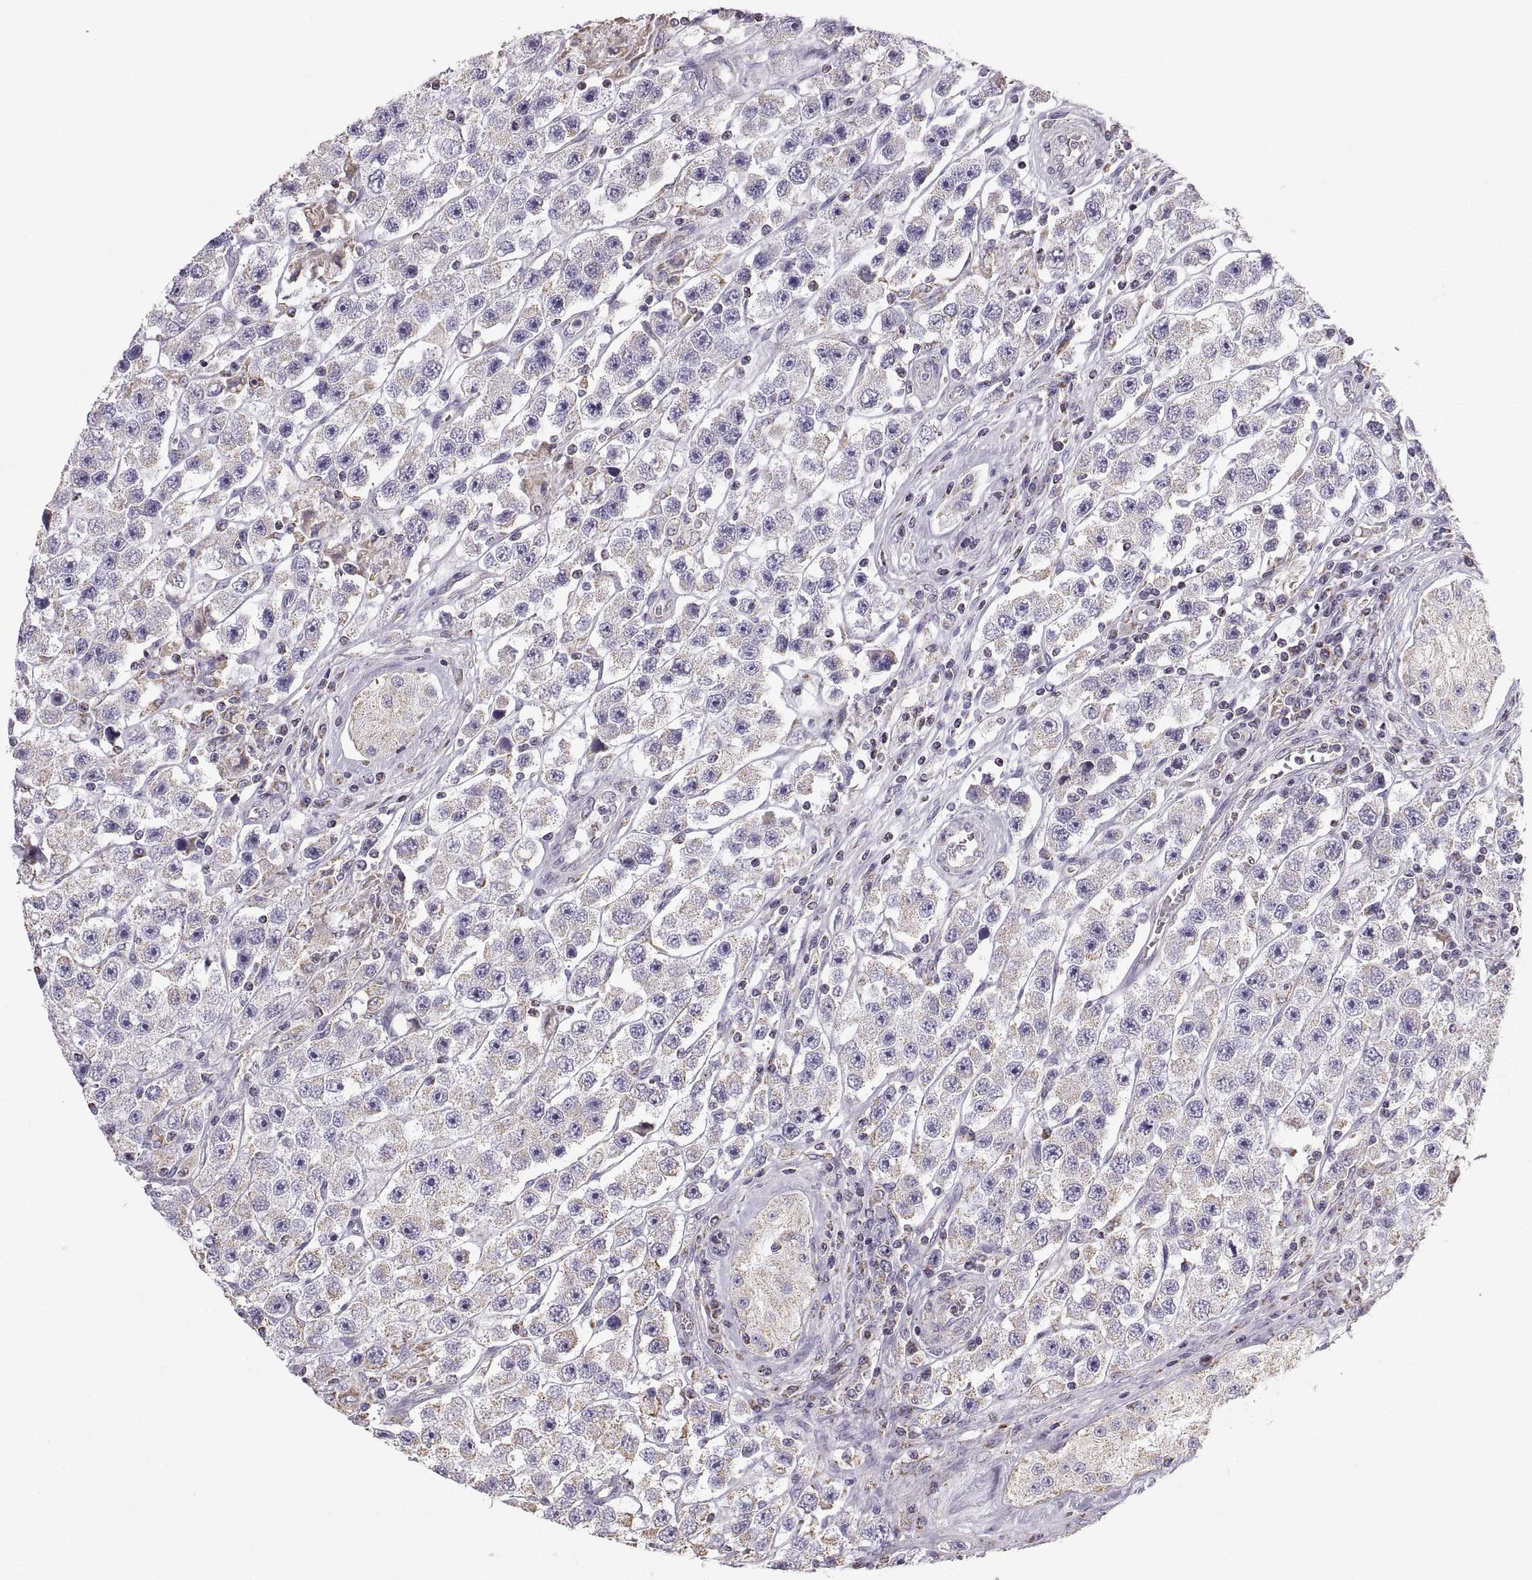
{"staining": {"intensity": "weak", "quantity": "25%-75%", "location": "cytoplasmic/membranous"}, "tissue": "testis cancer", "cell_type": "Tumor cells", "image_type": "cancer", "snomed": [{"axis": "morphology", "description": "Seminoma, NOS"}, {"axis": "topography", "description": "Testis"}], "caption": "Immunohistochemistry (IHC) staining of seminoma (testis), which exhibits low levels of weak cytoplasmic/membranous staining in about 25%-75% of tumor cells indicating weak cytoplasmic/membranous protein positivity. The staining was performed using DAB (brown) for protein detection and nuclei were counterstained in hematoxylin (blue).", "gene": "STMND1", "patient": {"sex": "male", "age": 45}}